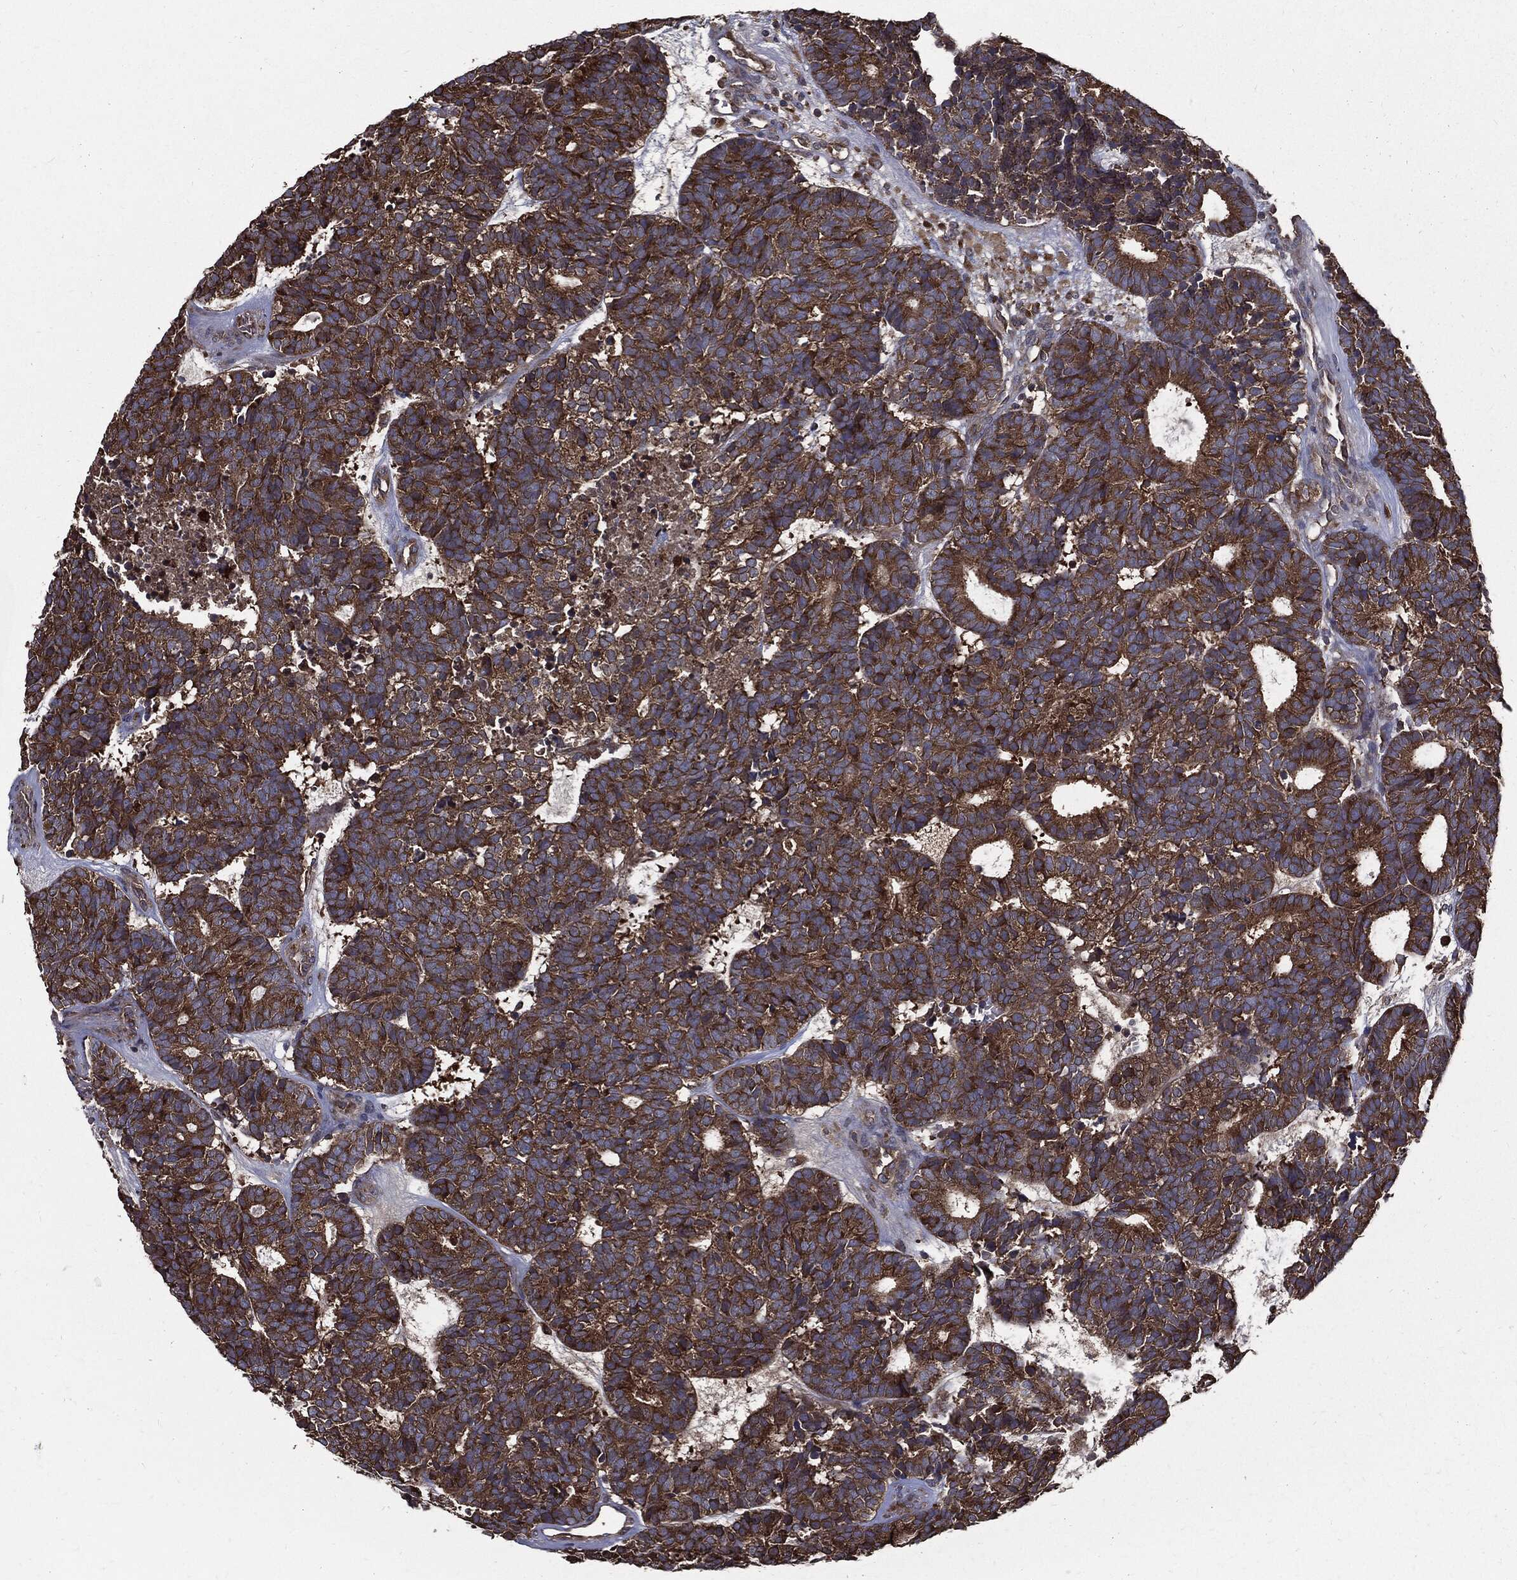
{"staining": {"intensity": "strong", "quantity": ">75%", "location": "cytoplasmic/membranous"}, "tissue": "head and neck cancer", "cell_type": "Tumor cells", "image_type": "cancer", "snomed": [{"axis": "morphology", "description": "Adenocarcinoma, NOS"}, {"axis": "topography", "description": "Head-Neck"}], "caption": "IHC histopathology image of human head and neck cancer stained for a protein (brown), which demonstrates high levels of strong cytoplasmic/membranous staining in about >75% of tumor cells.", "gene": "PDCD6IP", "patient": {"sex": "female", "age": 81}}